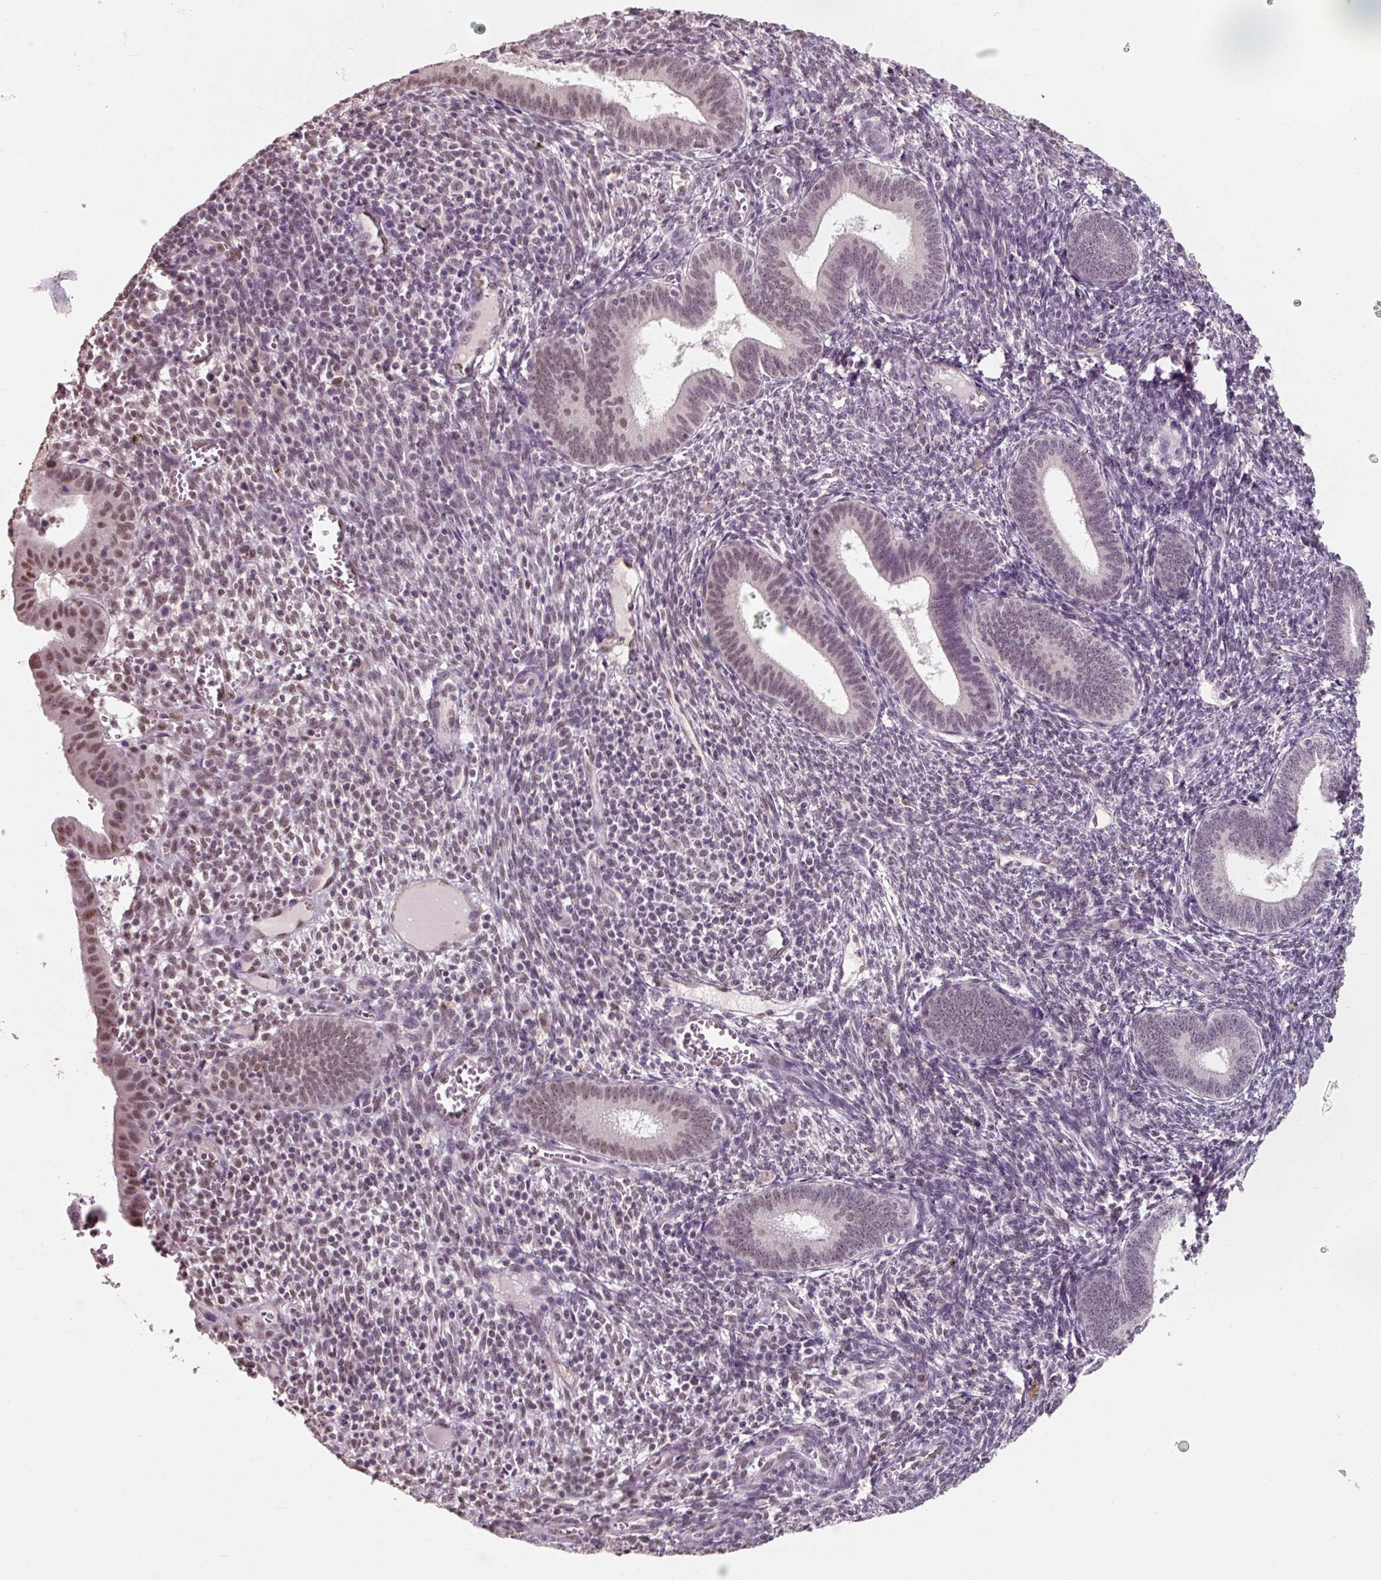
{"staining": {"intensity": "moderate", "quantity": "25%-75%", "location": "nuclear"}, "tissue": "endometrium", "cell_type": "Cells in endometrial stroma", "image_type": "normal", "snomed": [{"axis": "morphology", "description": "Normal tissue, NOS"}, {"axis": "topography", "description": "Endometrium"}], "caption": "Endometrium stained for a protein (brown) displays moderate nuclear positive staining in approximately 25%-75% of cells in endometrial stroma.", "gene": "ENSG00000291316", "patient": {"sex": "female", "age": 41}}